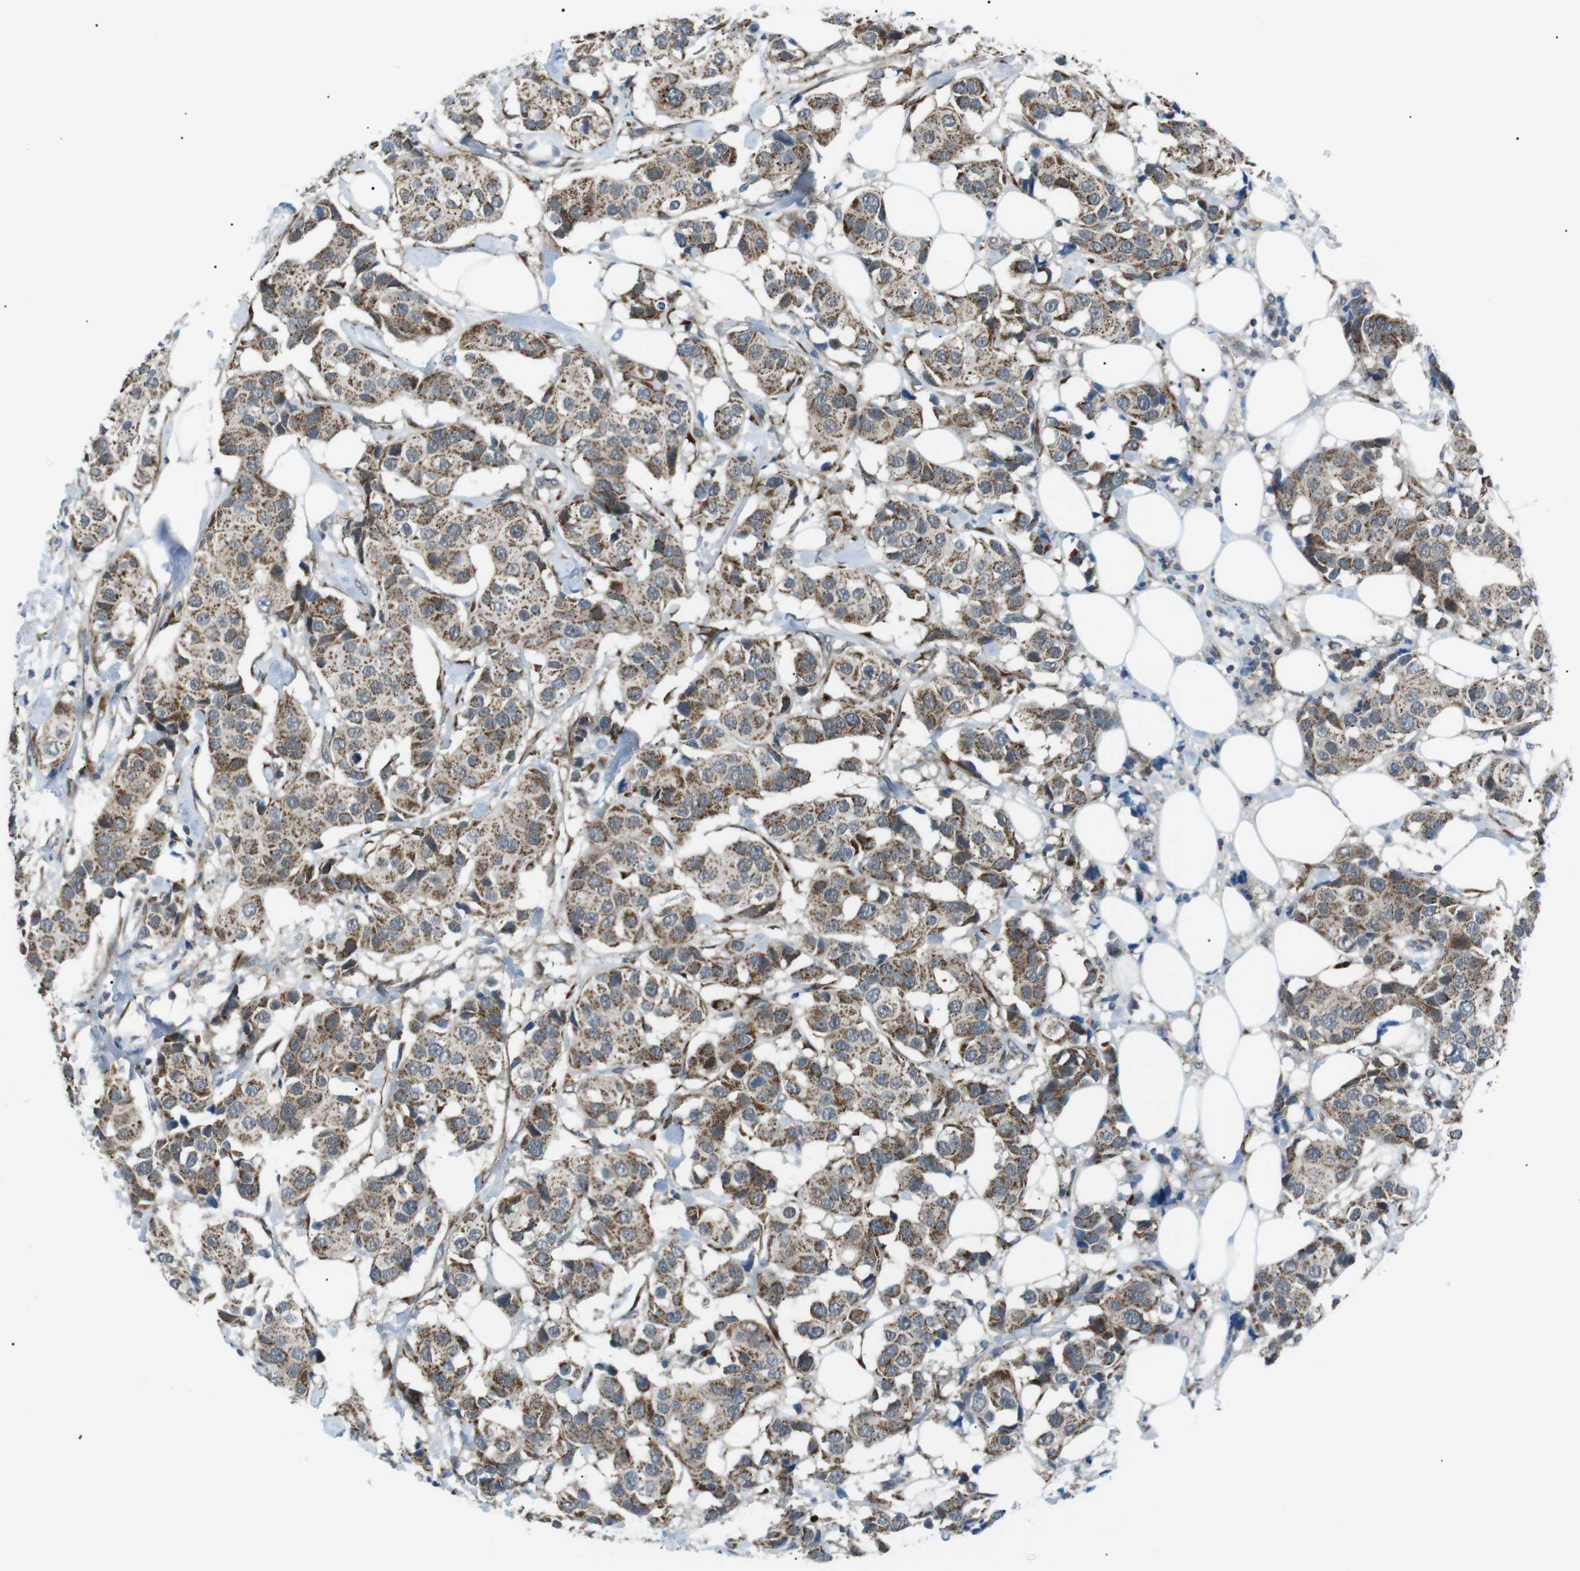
{"staining": {"intensity": "moderate", "quantity": ">75%", "location": "cytoplasmic/membranous"}, "tissue": "breast cancer", "cell_type": "Tumor cells", "image_type": "cancer", "snomed": [{"axis": "morphology", "description": "Normal tissue, NOS"}, {"axis": "morphology", "description": "Duct carcinoma"}, {"axis": "topography", "description": "Breast"}], "caption": "DAB (3,3'-diaminobenzidine) immunohistochemical staining of human infiltrating ductal carcinoma (breast) reveals moderate cytoplasmic/membranous protein positivity in about >75% of tumor cells.", "gene": "ARID5B", "patient": {"sex": "female", "age": 39}}